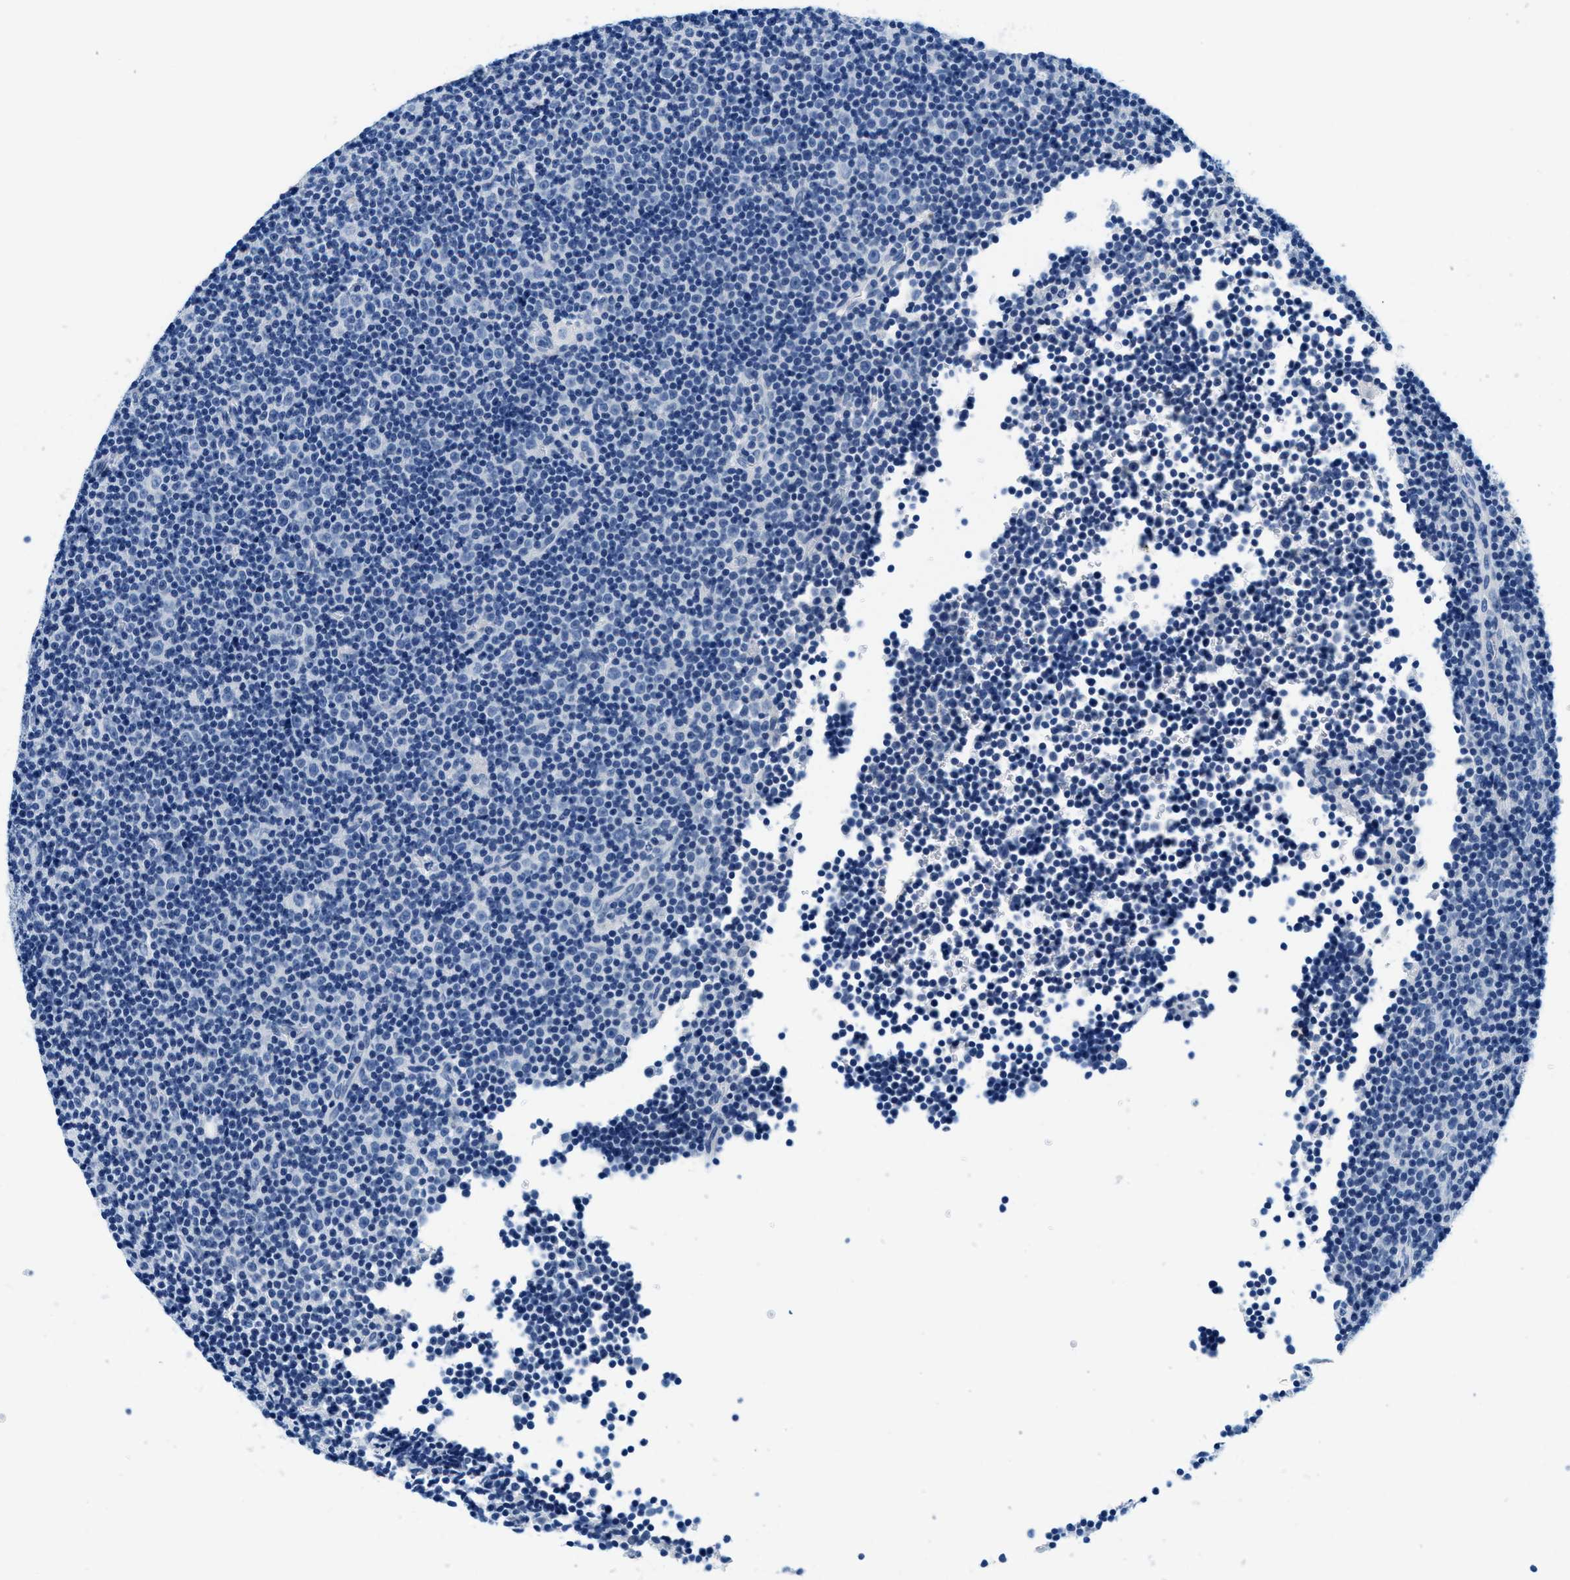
{"staining": {"intensity": "negative", "quantity": "none", "location": "none"}, "tissue": "lymphoma", "cell_type": "Tumor cells", "image_type": "cancer", "snomed": [{"axis": "morphology", "description": "Malignant lymphoma, non-Hodgkin's type, Low grade"}, {"axis": "topography", "description": "Lymph node"}], "caption": "Tumor cells are negative for protein expression in human lymphoma. The staining is performed using DAB (3,3'-diaminobenzidine) brown chromogen with nuclei counter-stained in using hematoxylin.", "gene": "GSTM3", "patient": {"sex": "female", "age": 67}}